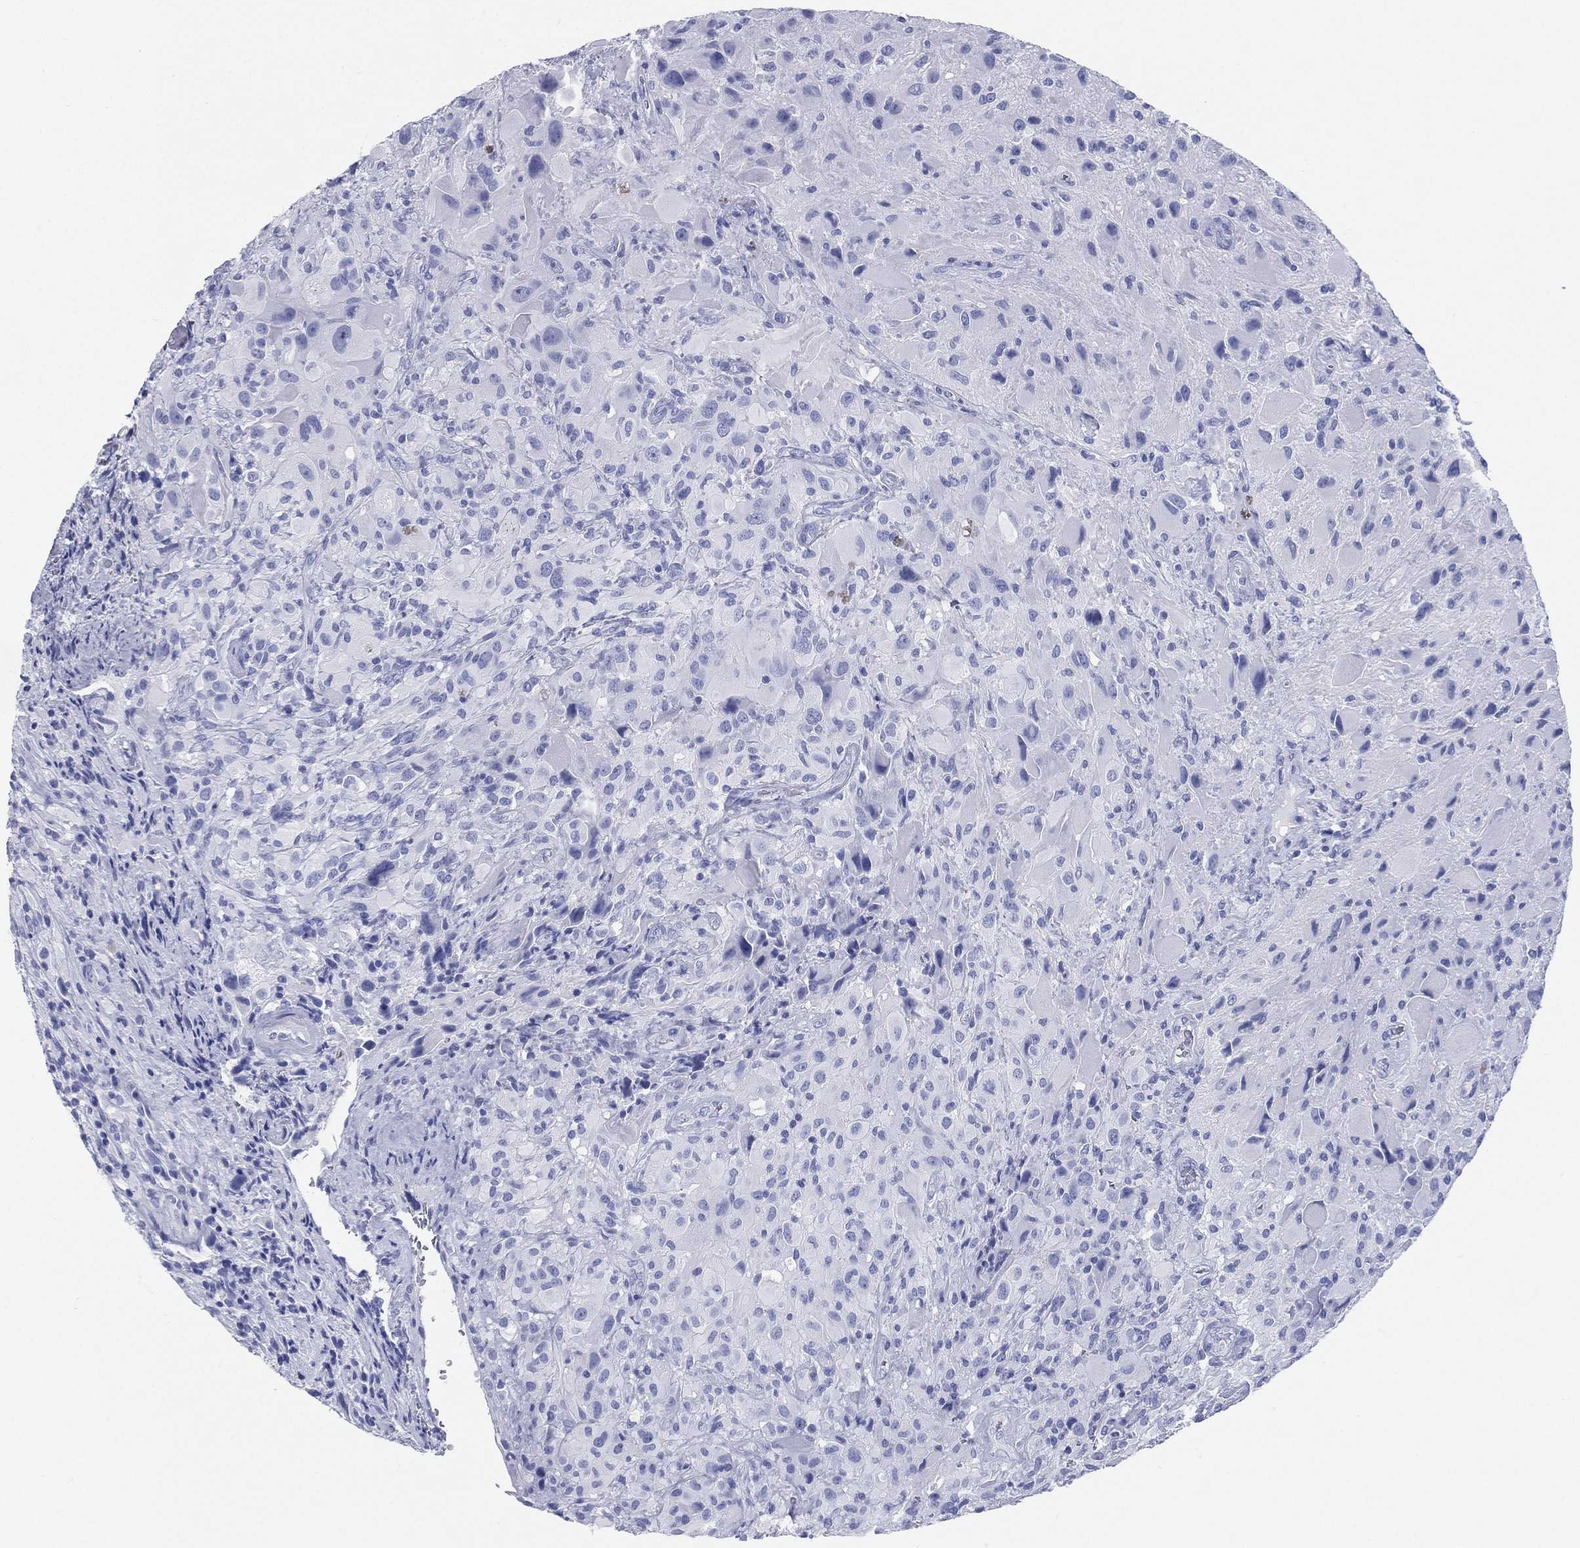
{"staining": {"intensity": "negative", "quantity": "none", "location": "none"}, "tissue": "glioma", "cell_type": "Tumor cells", "image_type": "cancer", "snomed": [{"axis": "morphology", "description": "Glioma, malignant, High grade"}, {"axis": "topography", "description": "Cerebral cortex"}], "caption": "DAB (3,3'-diaminobenzidine) immunohistochemical staining of human glioma shows no significant positivity in tumor cells.", "gene": "CD79A", "patient": {"sex": "male", "age": 35}}